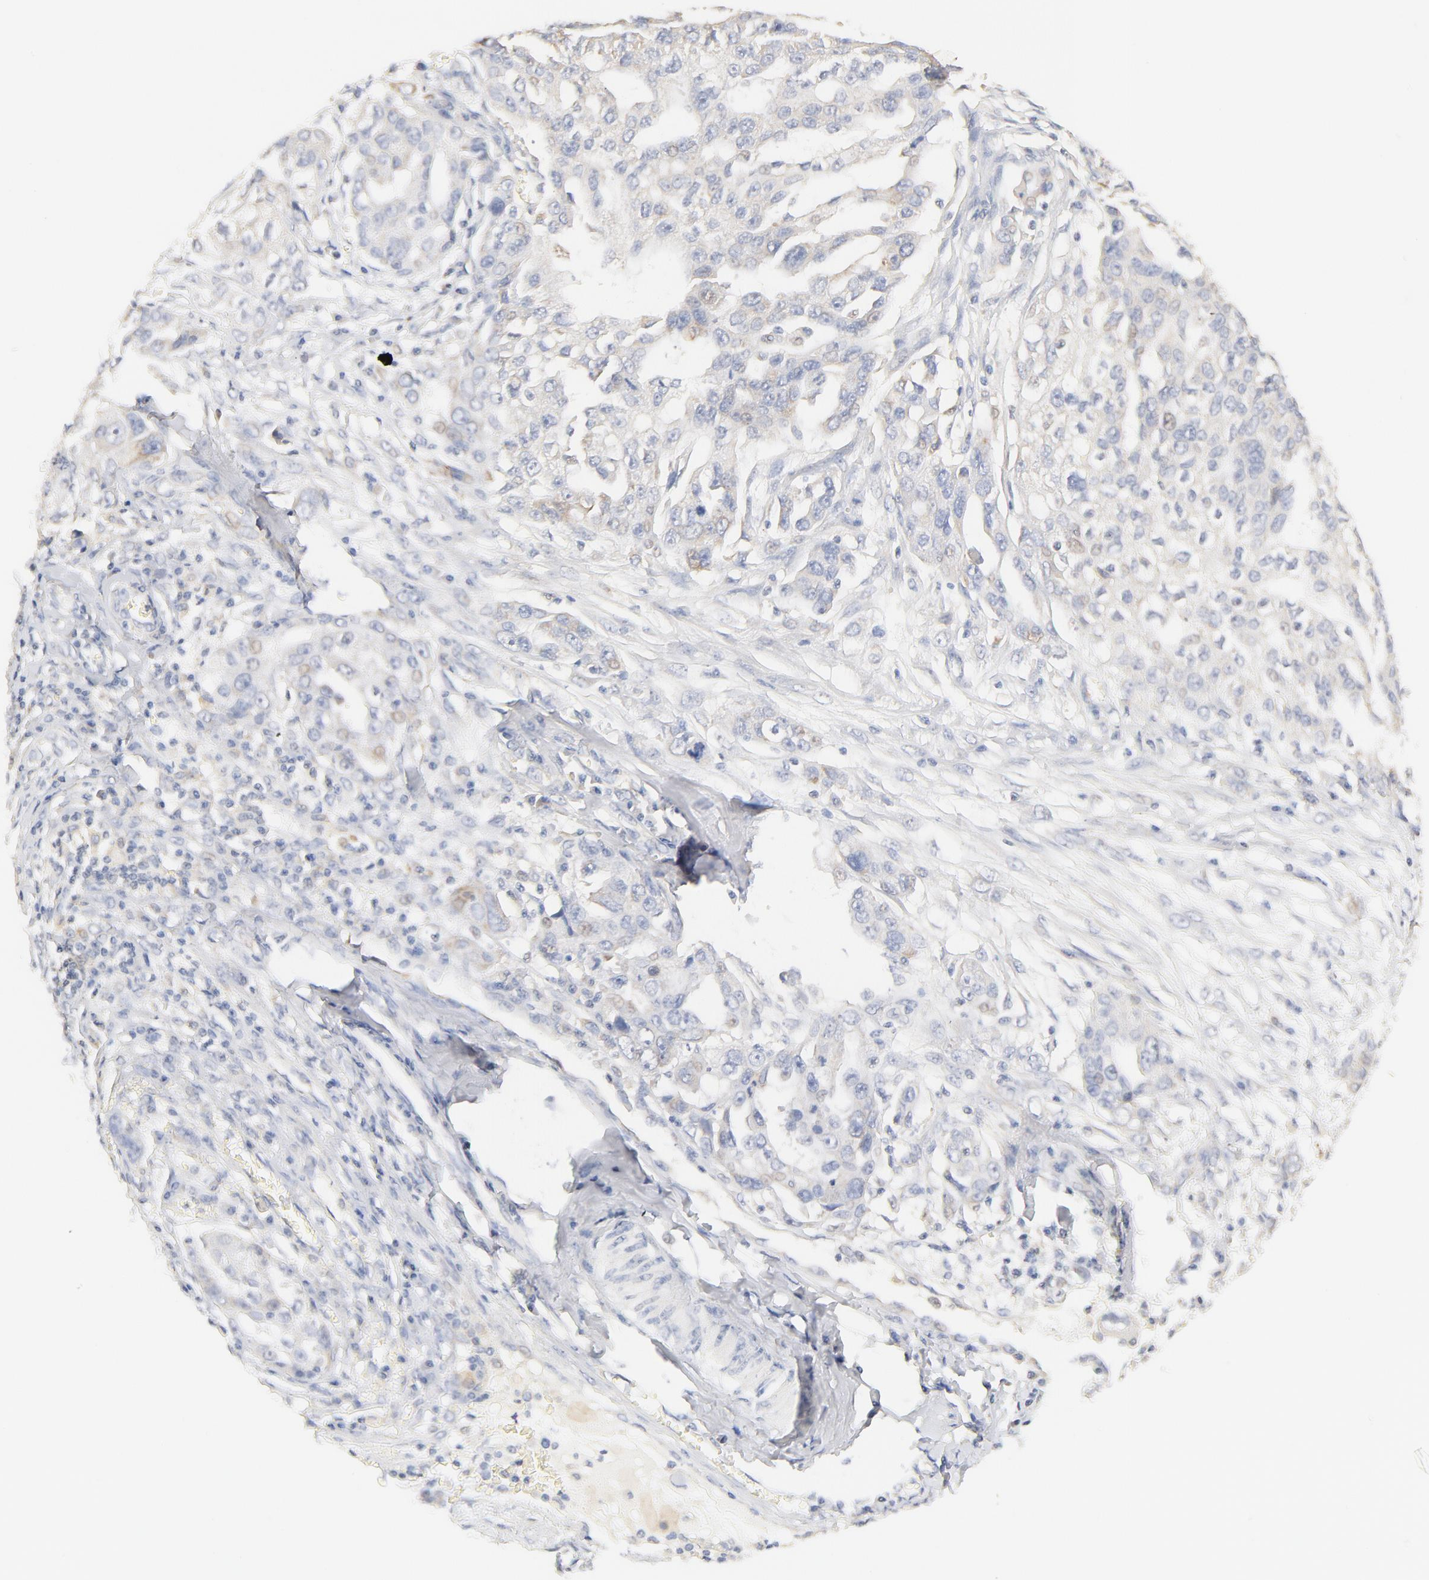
{"staining": {"intensity": "negative", "quantity": "none", "location": "none"}, "tissue": "ovarian cancer", "cell_type": "Tumor cells", "image_type": "cancer", "snomed": [{"axis": "morphology", "description": "Carcinoma, endometroid"}, {"axis": "topography", "description": "Ovary"}], "caption": "Immunohistochemistry (IHC) histopathology image of endometroid carcinoma (ovarian) stained for a protein (brown), which demonstrates no staining in tumor cells.", "gene": "MTERF2", "patient": {"sex": "female", "age": 75}}